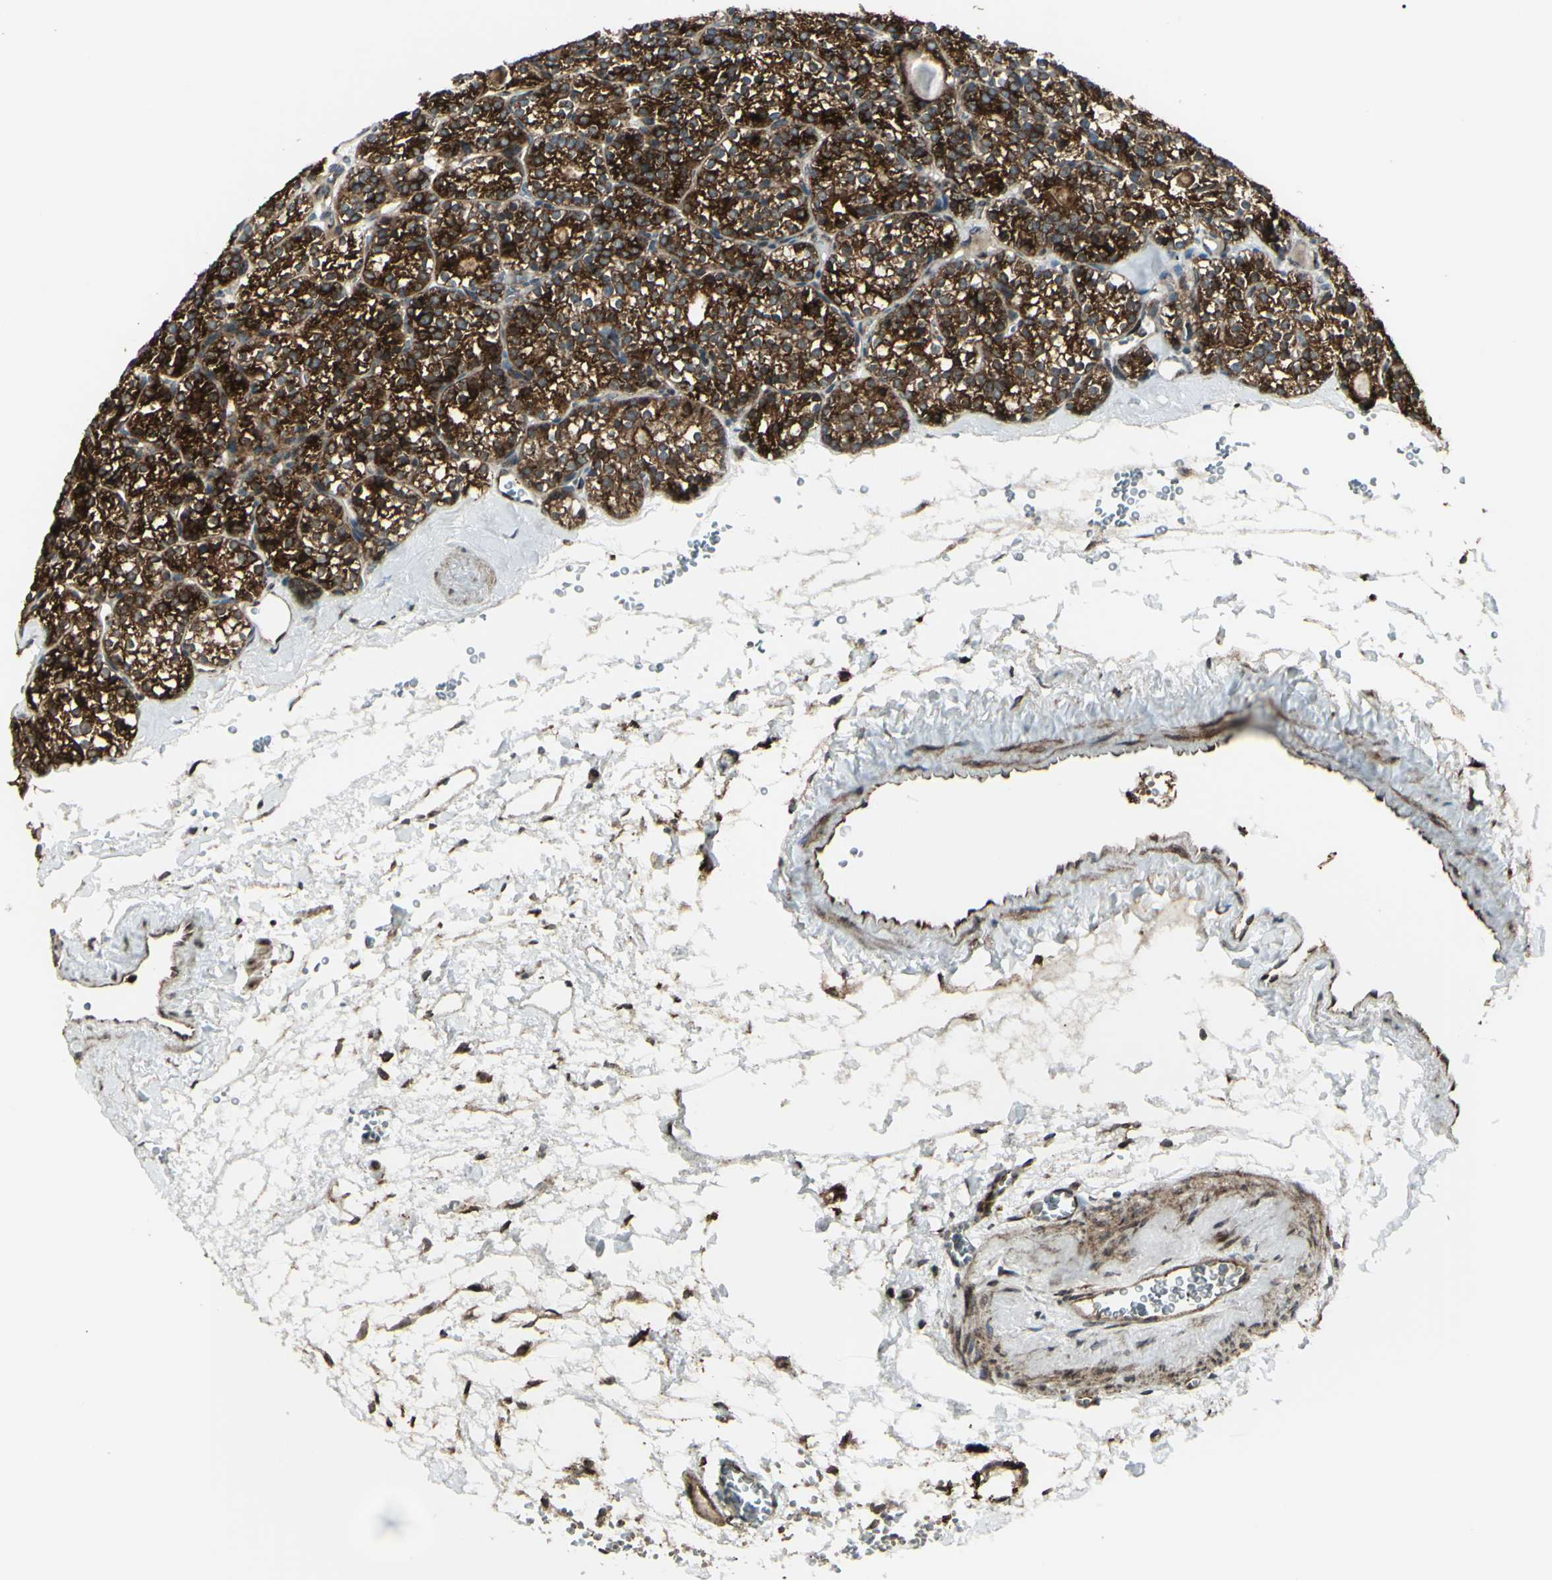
{"staining": {"intensity": "strong", "quantity": ">75%", "location": "cytoplasmic/membranous"}, "tissue": "parathyroid gland", "cell_type": "Glandular cells", "image_type": "normal", "snomed": [{"axis": "morphology", "description": "Normal tissue, NOS"}, {"axis": "topography", "description": "Parathyroid gland"}], "caption": "High-power microscopy captured an immunohistochemistry image of unremarkable parathyroid gland, revealing strong cytoplasmic/membranous positivity in about >75% of glandular cells.", "gene": "NAPA", "patient": {"sex": "female", "age": 64}}